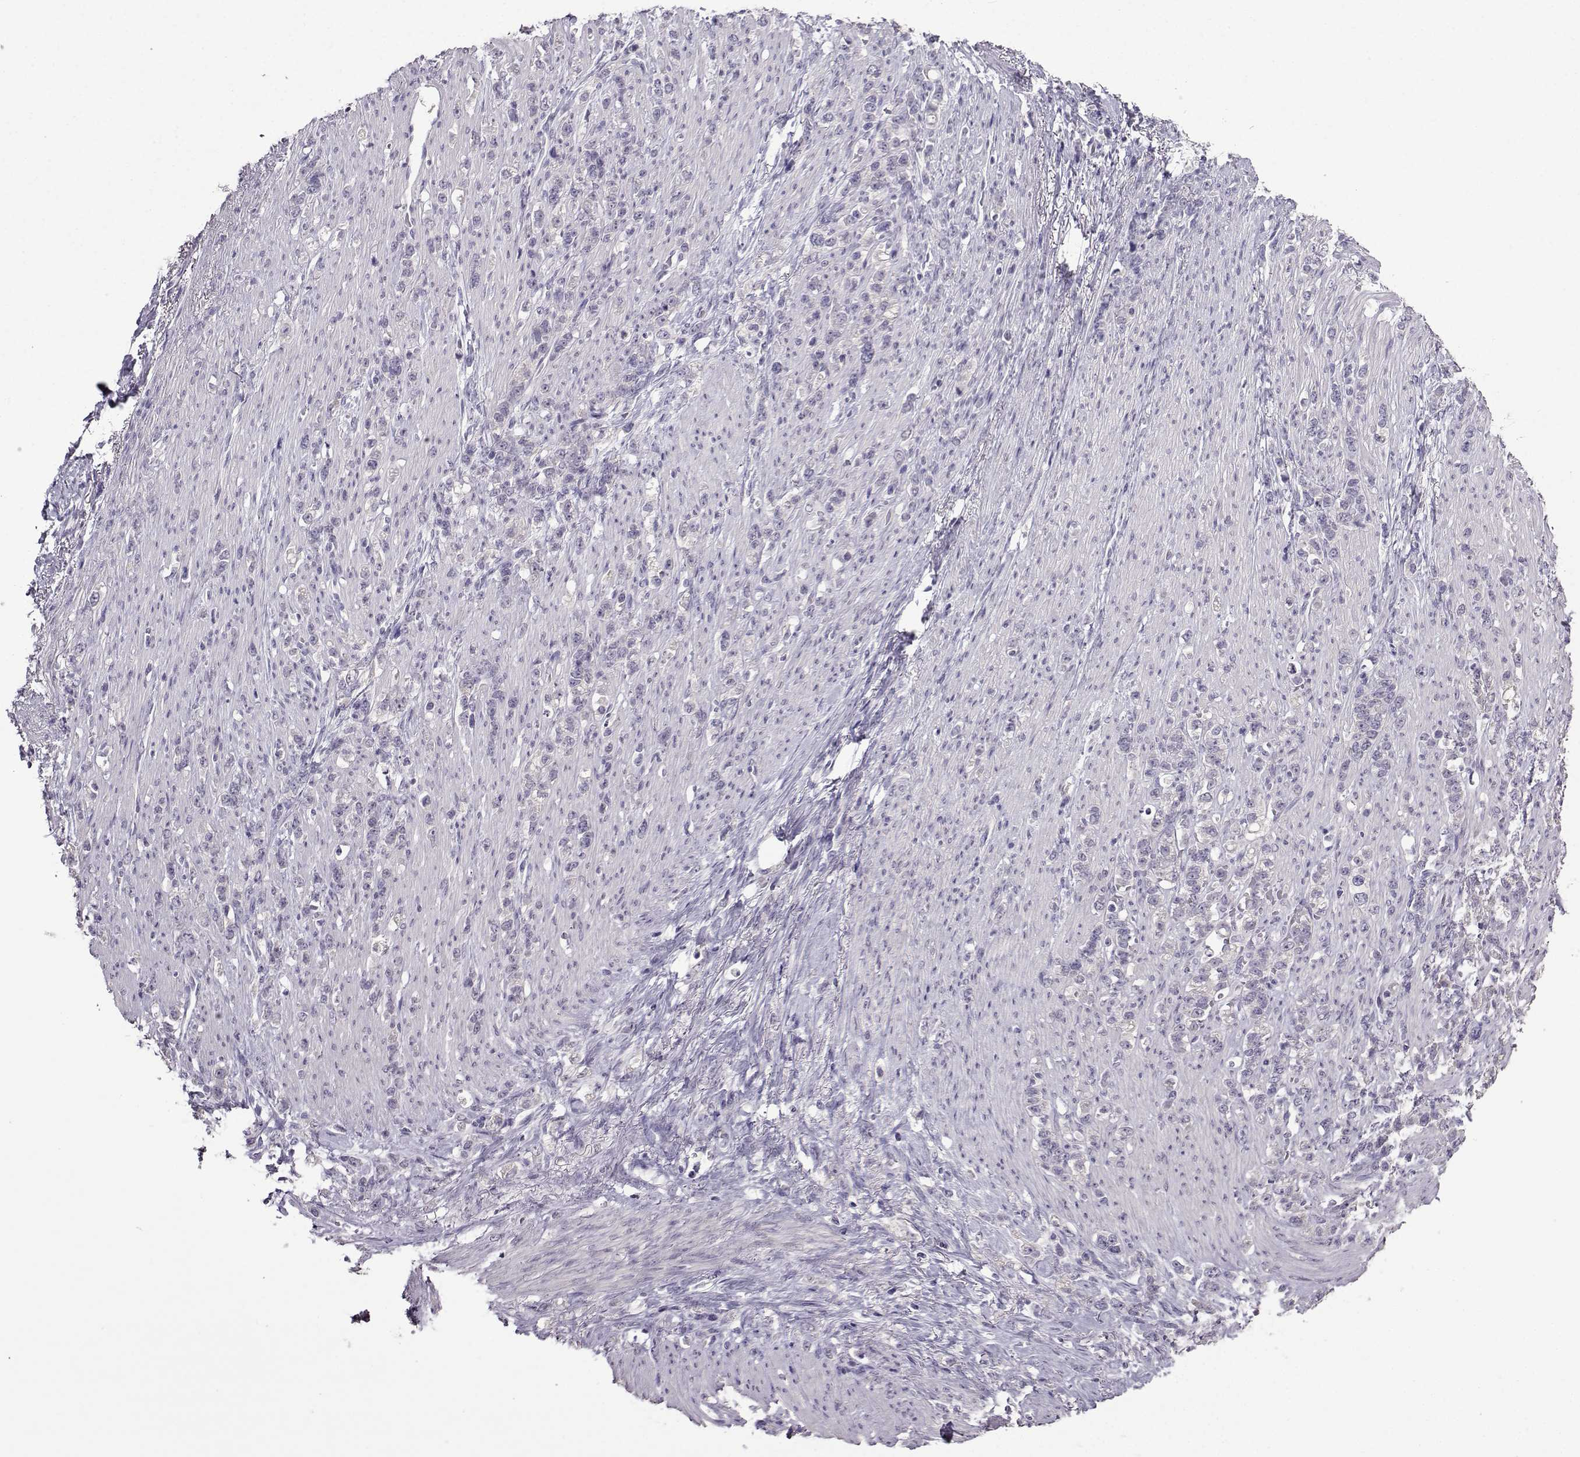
{"staining": {"intensity": "negative", "quantity": "none", "location": "none"}, "tissue": "stomach cancer", "cell_type": "Tumor cells", "image_type": "cancer", "snomed": [{"axis": "morphology", "description": "Adenocarcinoma, NOS"}, {"axis": "topography", "description": "Stomach, lower"}], "caption": "Stomach cancer (adenocarcinoma) was stained to show a protein in brown. There is no significant positivity in tumor cells.", "gene": "CRYBB1", "patient": {"sex": "male", "age": 88}}